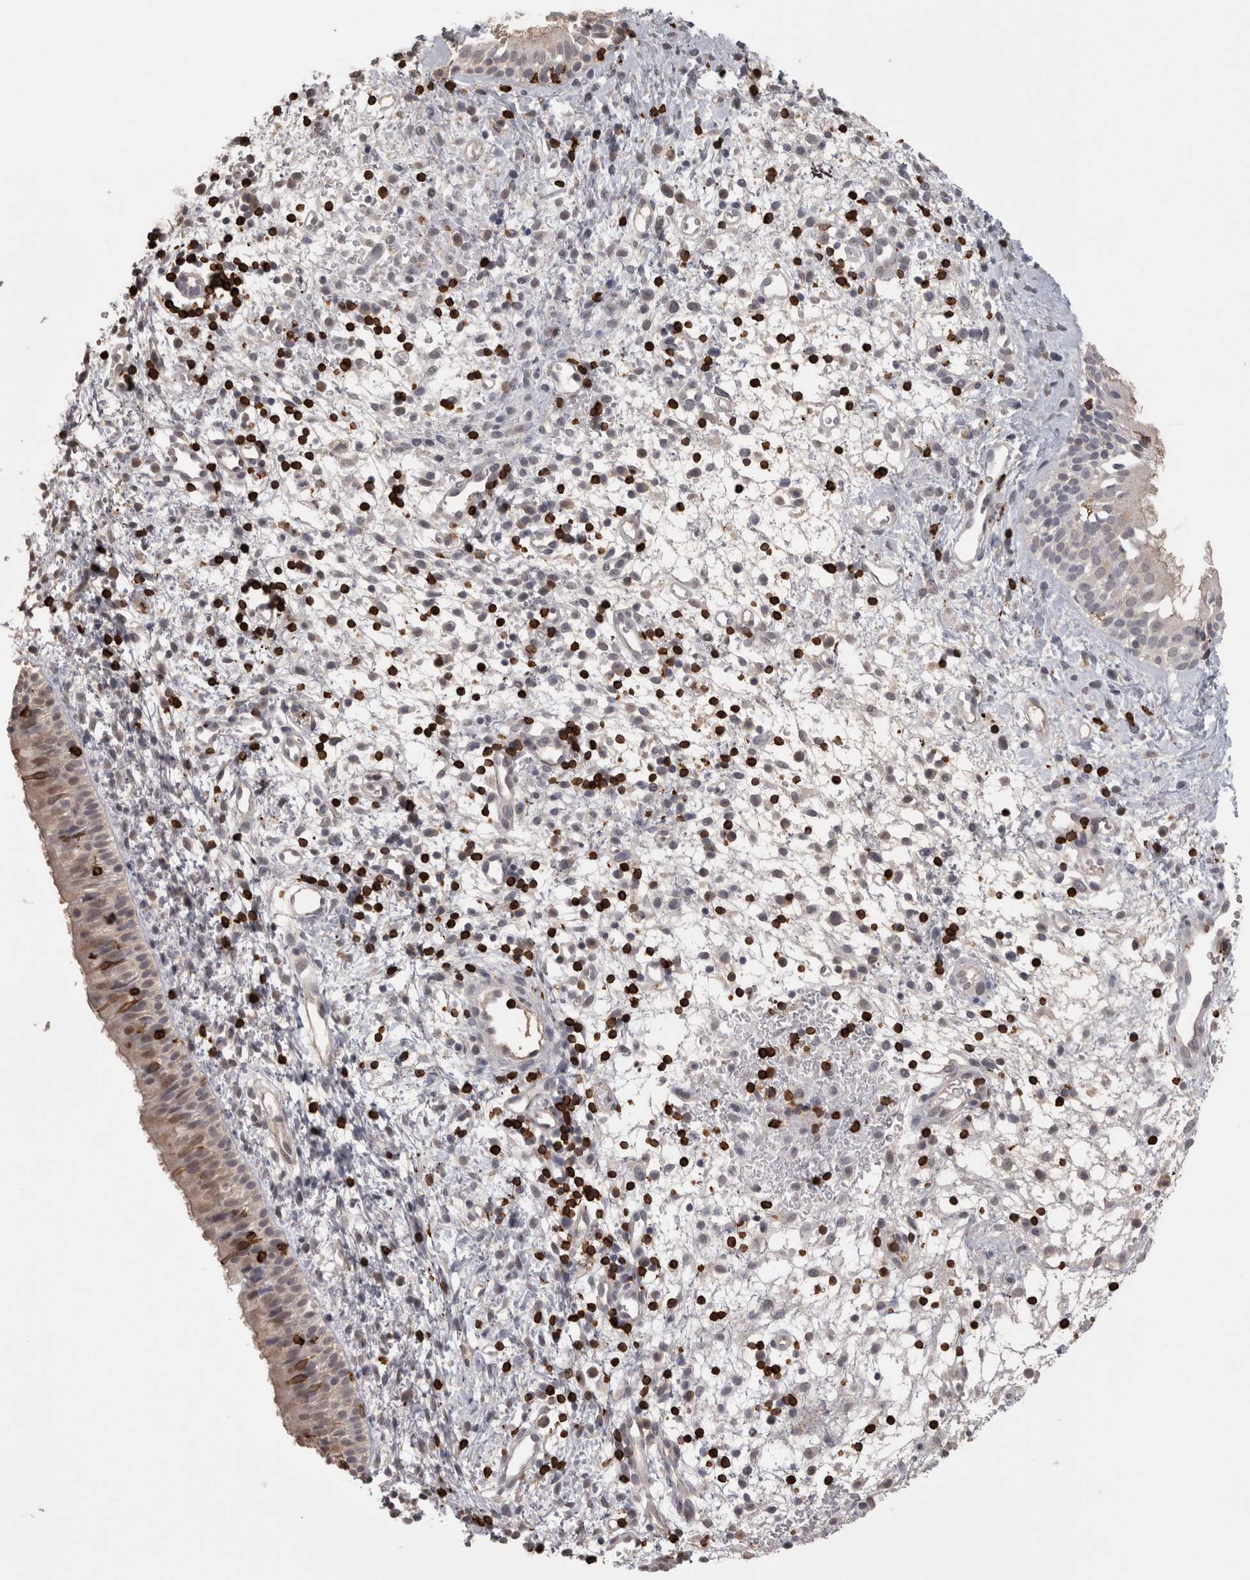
{"staining": {"intensity": "moderate", "quantity": "25%-75%", "location": "cytoplasmic/membranous"}, "tissue": "nasopharynx", "cell_type": "Respiratory epithelial cells", "image_type": "normal", "snomed": [{"axis": "morphology", "description": "Normal tissue, NOS"}, {"axis": "topography", "description": "Nasopharynx"}], "caption": "A histopathology image showing moderate cytoplasmic/membranous positivity in about 25%-75% of respiratory epithelial cells in normal nasopharynx, as visualized by brown immunohistochemical staining.", "gene": "SKAP1", "patient": {"sex": "male", "age": 22}}